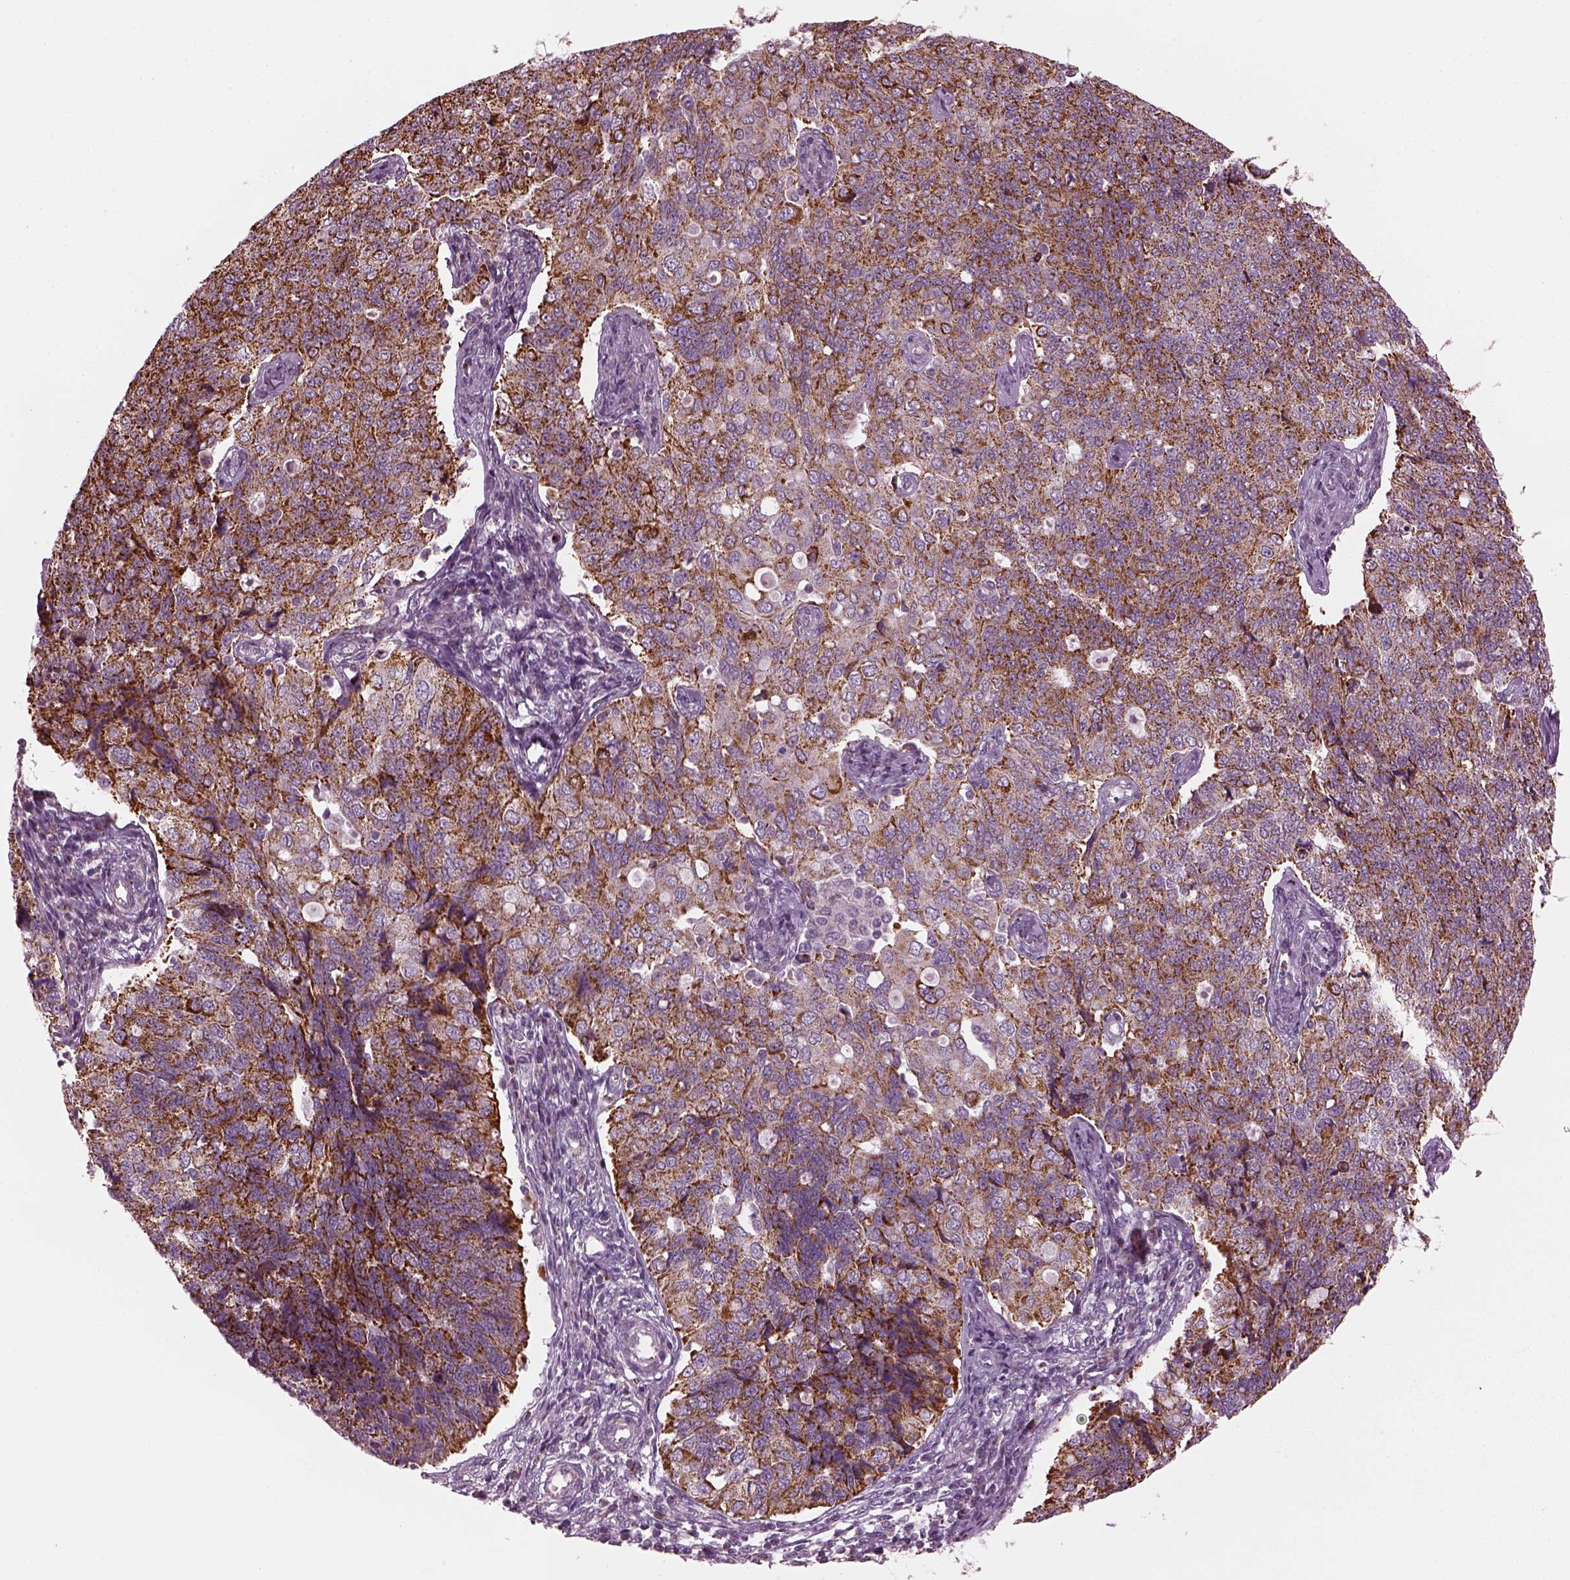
{"staining": {"intensity": "strong", "quantity": ">75%", "location": "cytoplasmic/membranous"}, "tissue": "endometrial cancer", "cell_type": "Tumor cells", "image_type": "cancer", "snomed": [{"axis": "morphology", "description": "Adenocarcinoma, NOS"}, {"axis": "topography", "description": "Endometrium"}], "caption": "Strong cytoplasmic/membranous protein staining is appreciated in about >75% of tumor cells in endometrial adenocarcinoma. (DAB IHC, brown staining for protein, blue staining for nuclei).", "gene": "RIMS2", "patient": {"sex": "female", "age": 43}}